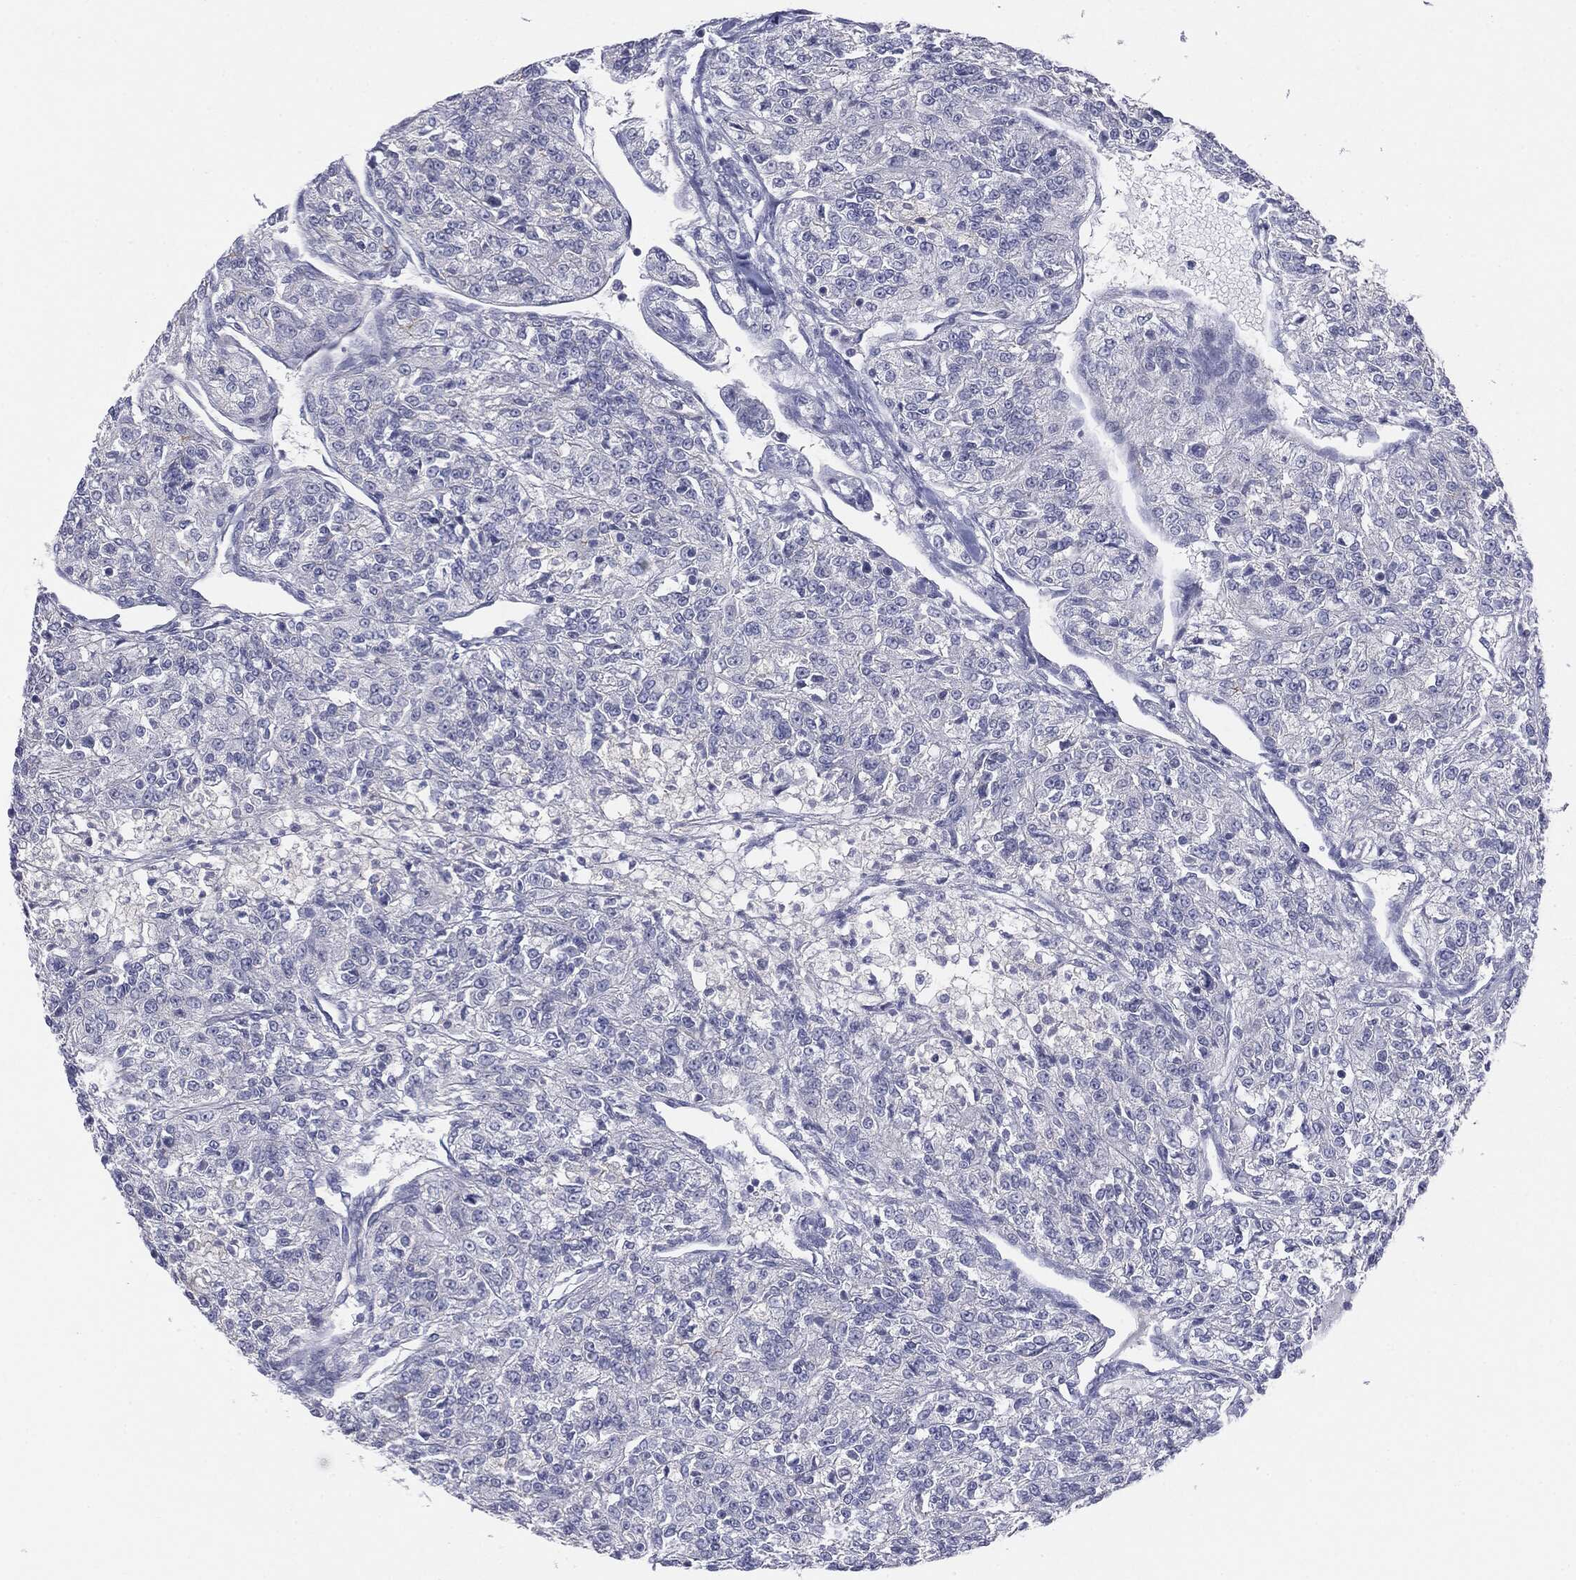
{"staining": {"intensity": "negative", "quantity": "none", "location": "none"}, "tissue": "renal cancer", "cell_type": "Tumor cells", "image_type": "cancer", "snomed": [{"axis": "morphology", "description": "Adenocarcinoma, NOS"}, {"axis": "topography", "description": "Kidney"}], "caption": "The micrograph displays no significant expression in tumor cells of adenocarcinoma (renal).", "gene": "SLC5A5", "patient": {"sex": "female", "age": 63}}